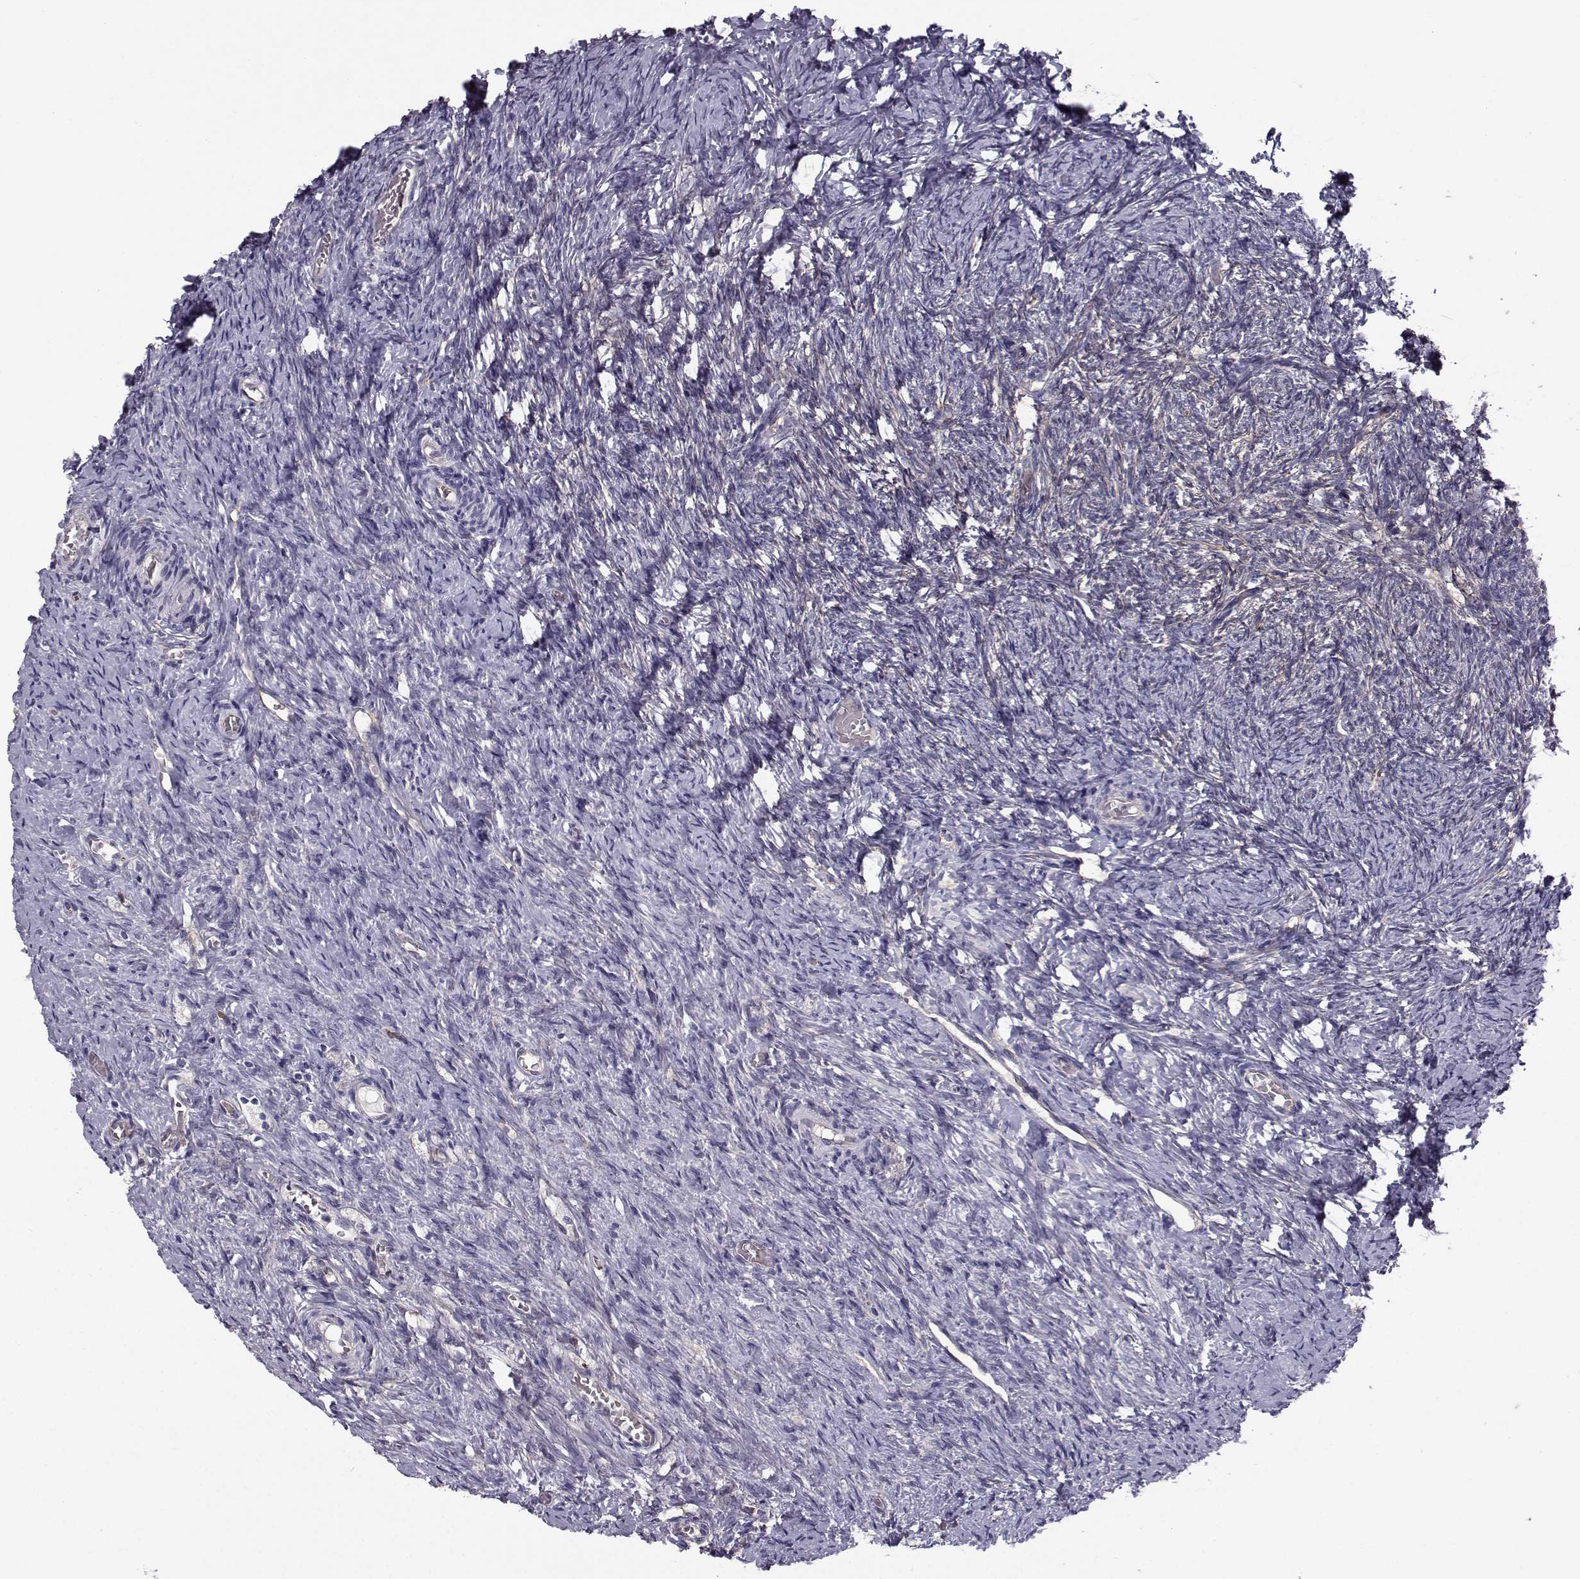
{"staining": {"intensity": "negative", "quantity": "none", "location": "none"}, "tissue": "ovary", "cell_type": "Follicle cells", "image_type": "normal", "snomed": [{"axis": "morphology", "description": "Normal tissue, NOS"}, {"axis": "topography", "description": "Ovary"}], "caption": "Follicle cells show no significant protein staining in normal ovary.", "gene": "QPCT", "patient": {"sex": "female", "age": 39}}